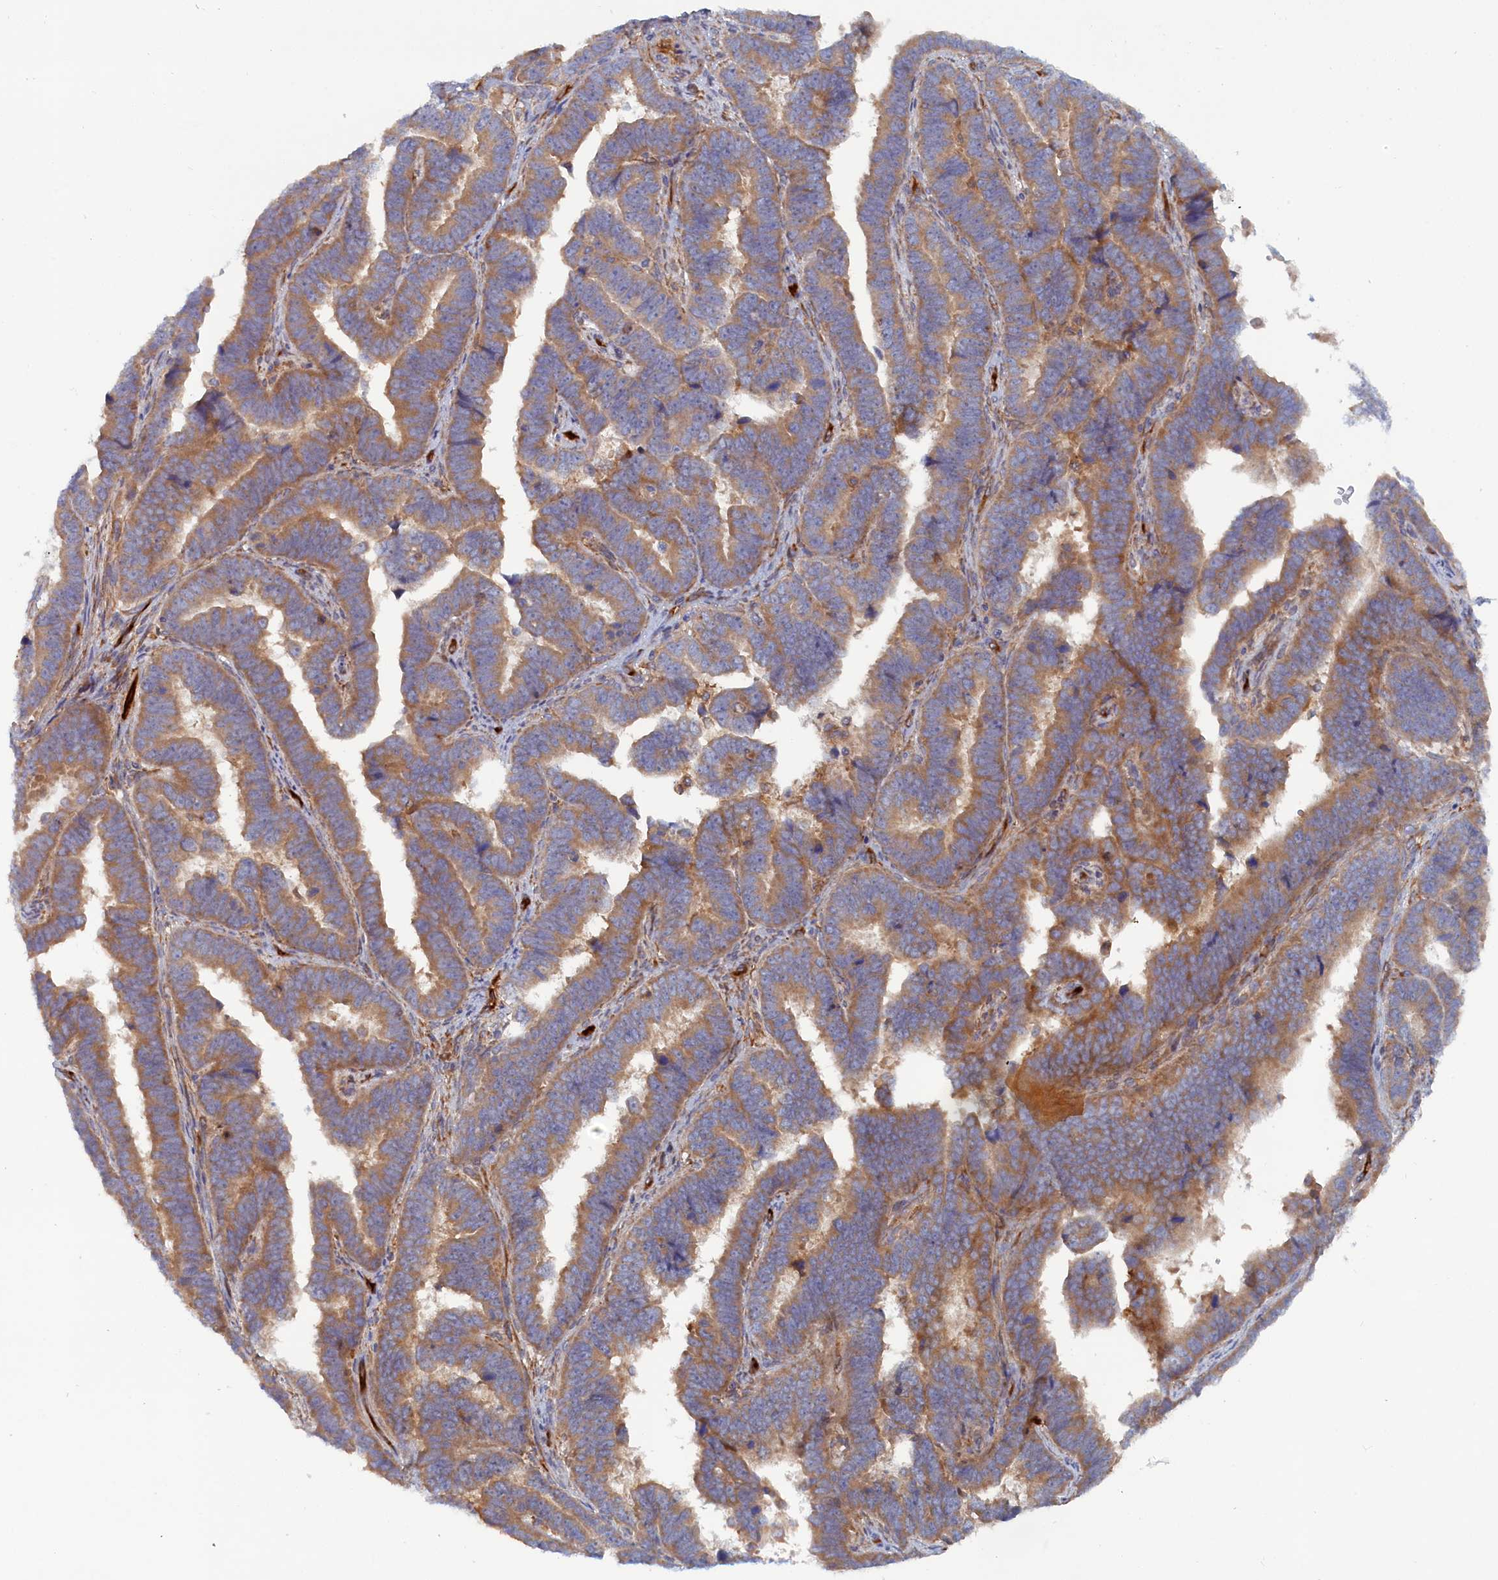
{"staining": {"intensity": "moderate", "quantity": ">75%", "location": "cytoplasmic/membranous"}, "tissue": "endometrial cancer", "cell_type": "Tumor cells", "image_type": "cancer", "snomed": [{"axis": "morphology", "description": "Adenocarcinoma, NOS"}, {"axis": "topography", "description": "Endometrium"}], "caption": "This histopathology image reveals immunohistochemistry staining of human endometrial cancer, with medium moderate cytoplasmic/membranous positivity in about >75% of tumor cells.", "gene": "TMEM196", "patient": {"sex": "female", "age": 75}}